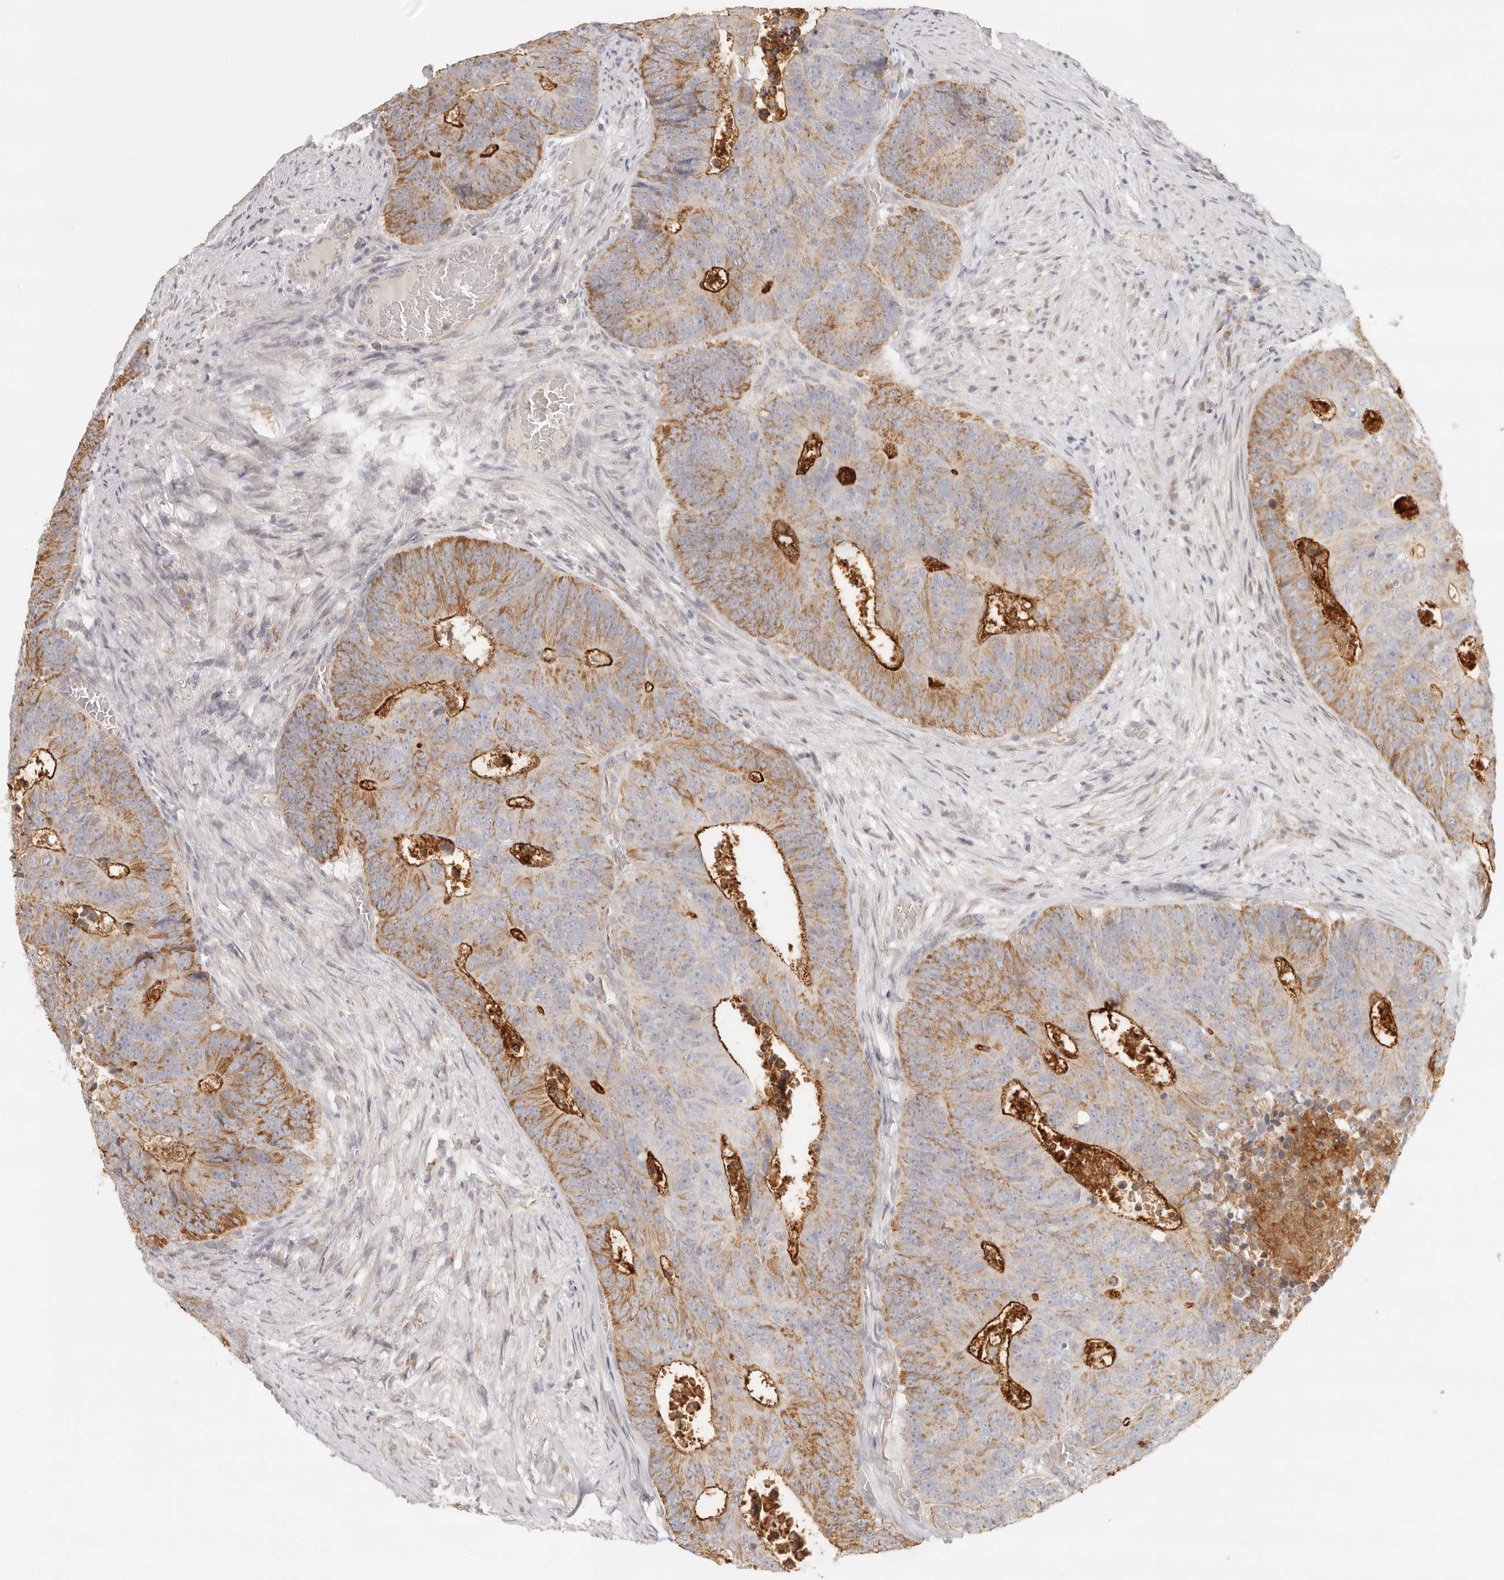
{"staining": {"intensity": "strong", "quantity": "25%-75%", "location": "cytoplasmic/membranous"}, "tissue": "colorectal cancer", "cell_type": "Tumor cells", "image_type": "cancer", "snomed": [{"axis": "morphology", "description": "Adenocarcinoma, NOS"}, {"axis": "topography", "description": "Colon"}], "caption": "Human colorectal adenocarcinoma stained with a protein marker shows strong staining in tumor cells.", "gene": "KDF1", "patient": {"sex": "male", "age": 87}}